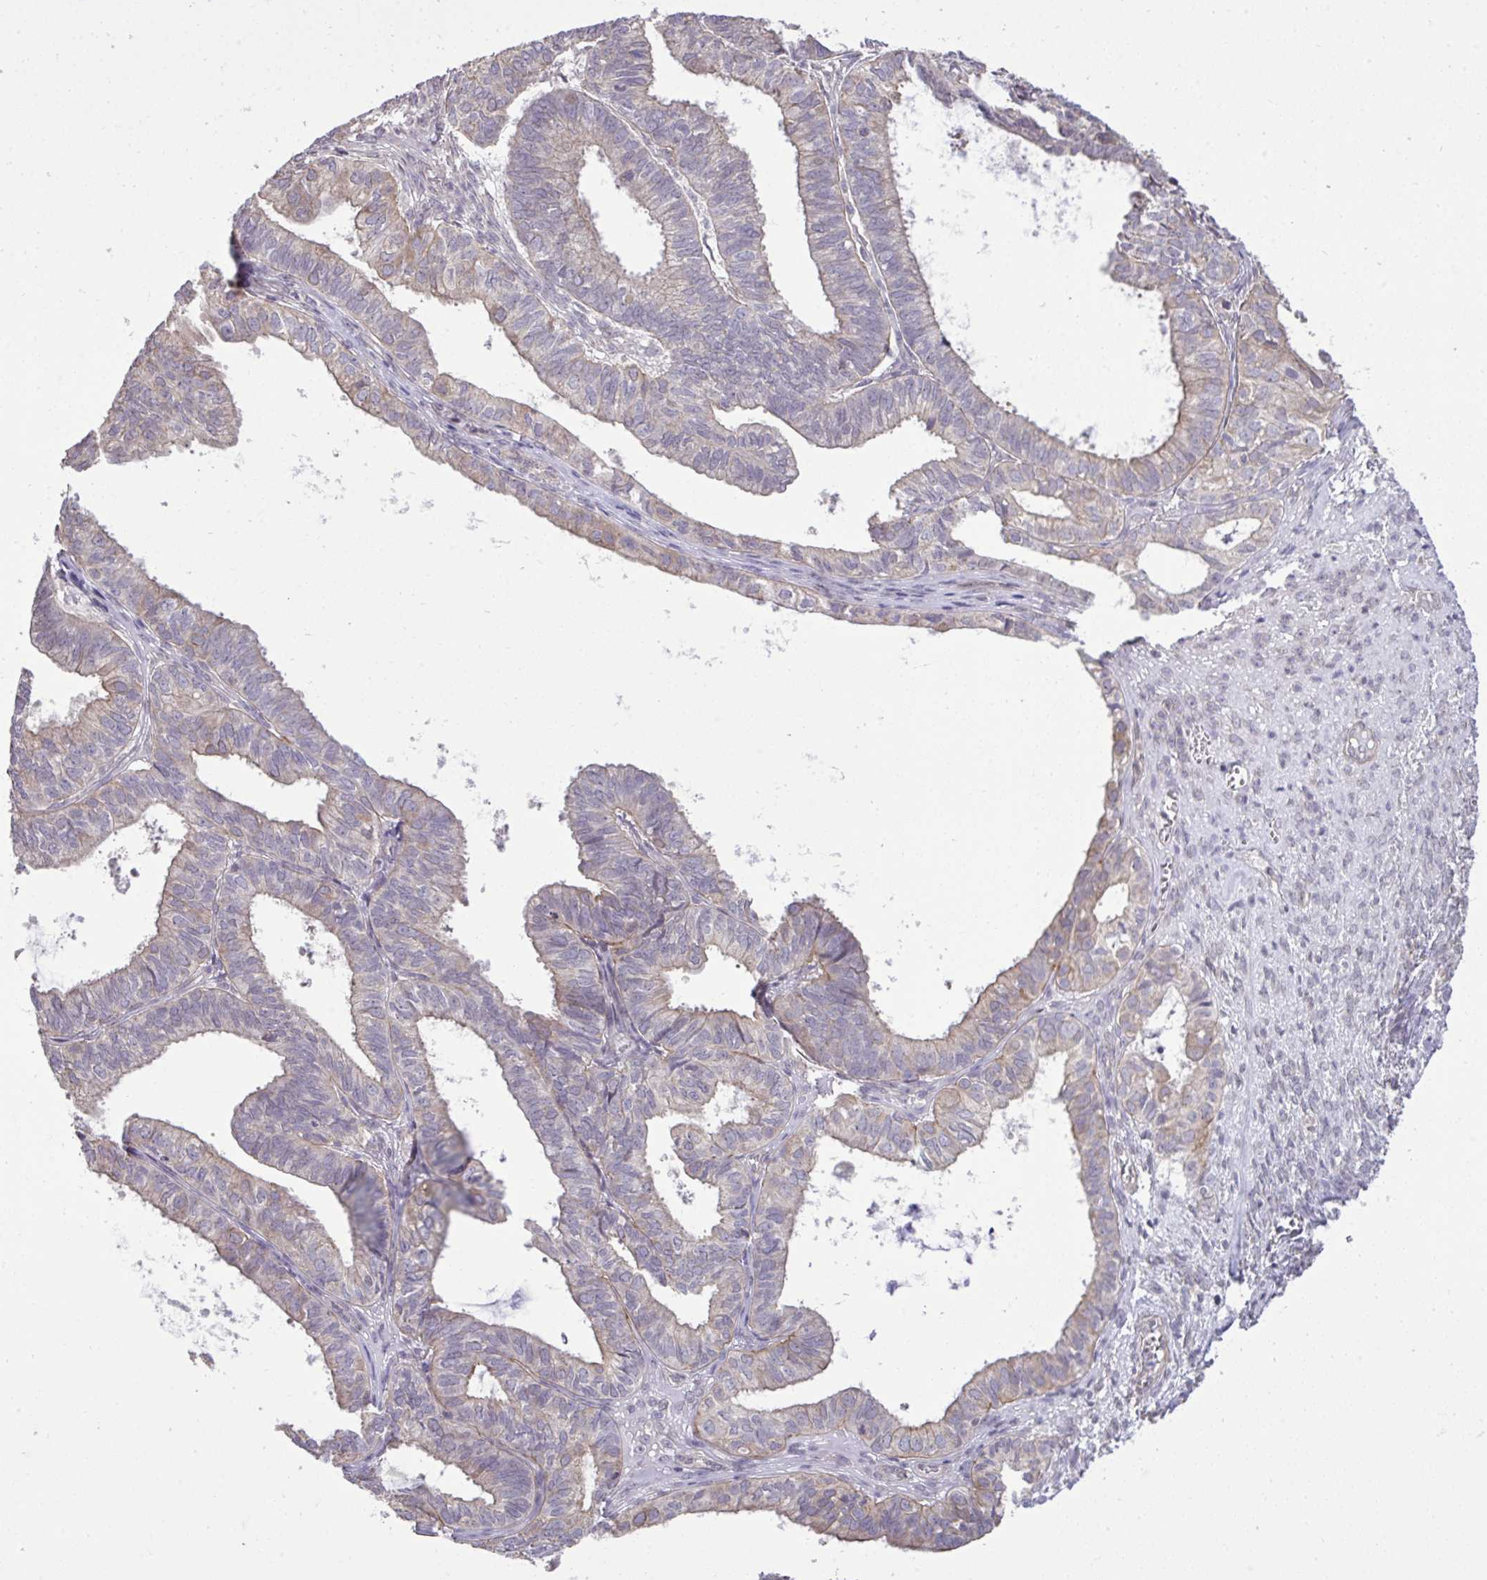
{"staining": {"intensity": "weak", "quantity": "<25%", "location": "cytoplasmic/membranous"}, "tissue": "ovarian cancer", "cell_type": "Tumor cells", "image_type": "cancer", "snomed": [{"axis": "morphology", "description": "Carcinoma, endometroid"}, {"axis": "topography", "description": "Ovary"}], "caption": "High power microscopy photomicrograph of an IHC micrograph of ovarian endometroid carcinoma, revealing no significant staining in tumor cells. Brightfield microscopy of immunohistochemistry stained with DAB (3,3'-diaminobenzidine) (brown) and hematoxylin (blue), captured at high magnification.", "gene": "CYP20A1", "patient": {"sex": "female", "age": 64}}